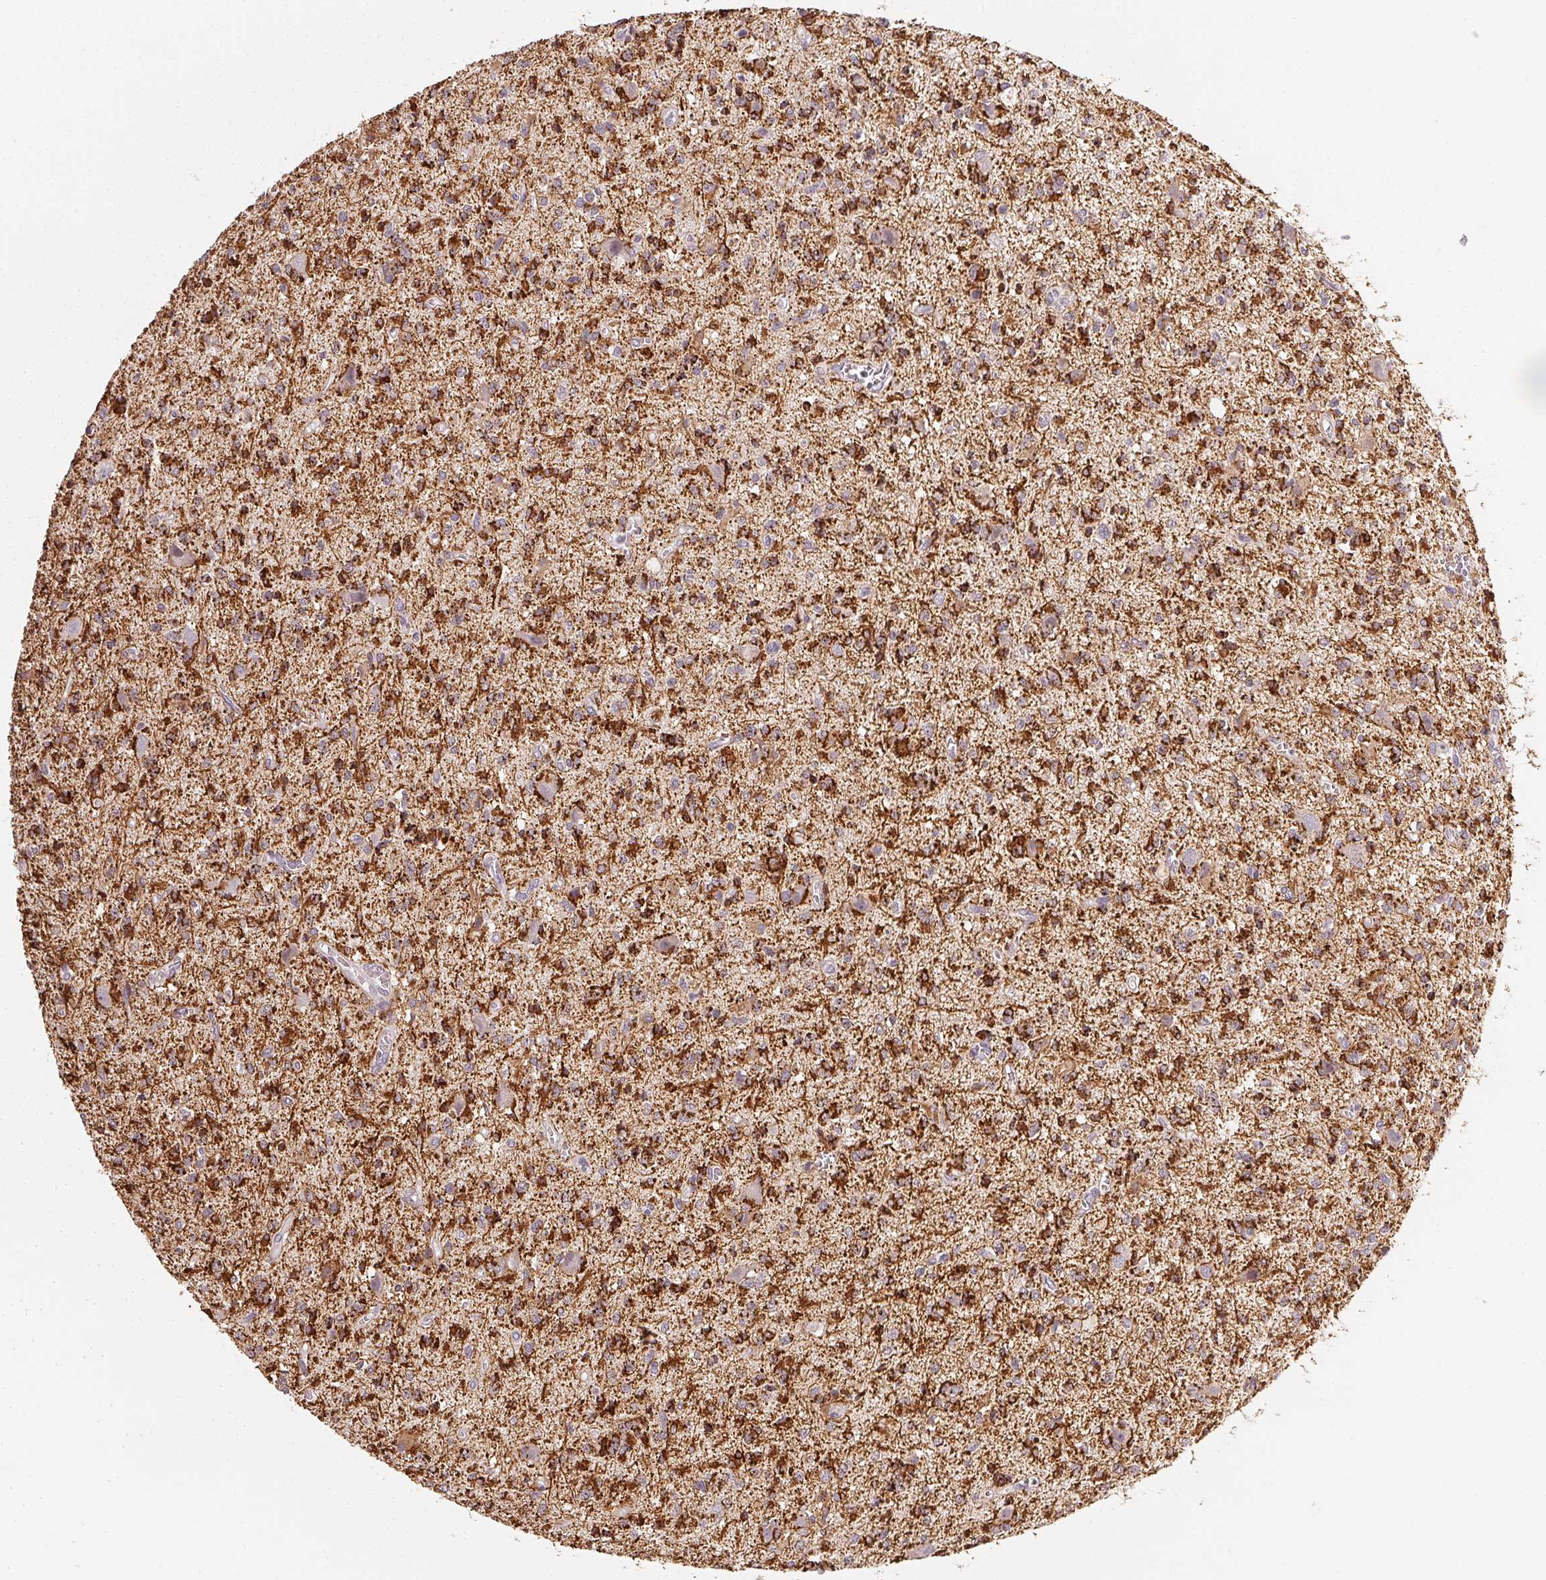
{"staining": {"intensity": "moderate", "quantity": "<25%", "location": "cytoplasmic/membranous"}, "tissue": "glioma", "cell_type": "Tumor cells", "image_type": "cancer", "snomed": [{"axis": "morphology", "description": "Glioma, malignant, Low grade"}, {"axis": "topography", "description": "Brain"}], "caption": "The photomicrograph demonstrates immunohistochemical staining of glioma. There is moderate cytoplasmic/membranous positivity is appreciated in about <25% of tumor cells.", "gene": "NCOA4", "patient": {"sex": "male", "age": 64}}